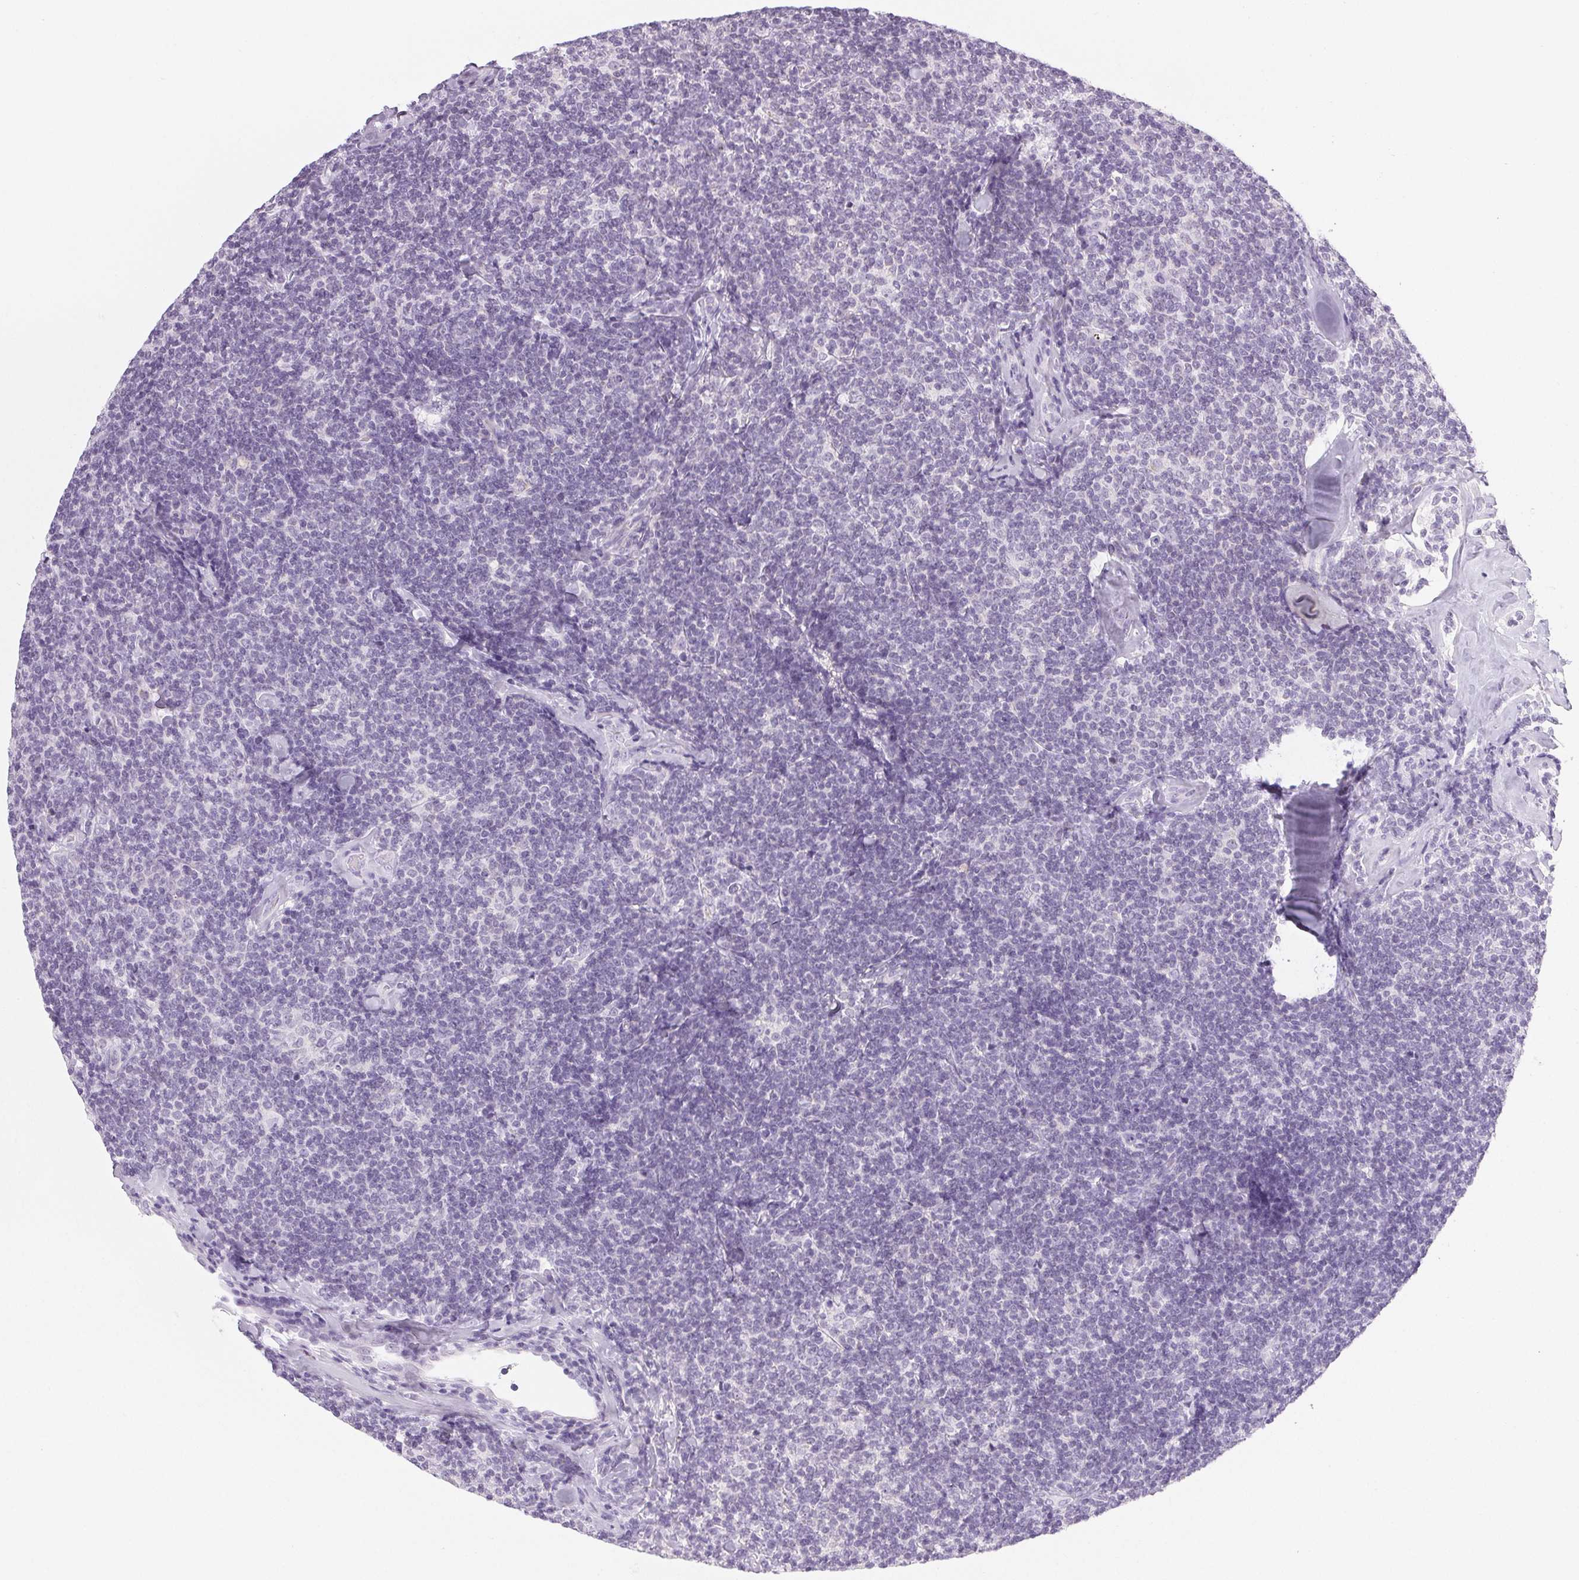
{"staining": {"intensity": "negative", "quantity": "none", "location": "none"}, "tissue": "lymphoma", "cell_type": "Tumor cells", "image_type": "cancer", "snomed": [{"axis": "morphology", "description": "Malignant lymphoma, non-Hodgkin's type, Low grade"}, {"axis": "topography", "description": "Lymph node"}], "caption": "Low-grade malignant lymphoma, non-Hodgkin's type was stained to show a protein in brown. There is no significant positivity in tumor cells.", "gene": "COL7A1", "patient": {"sex": "female", "age": 56}}